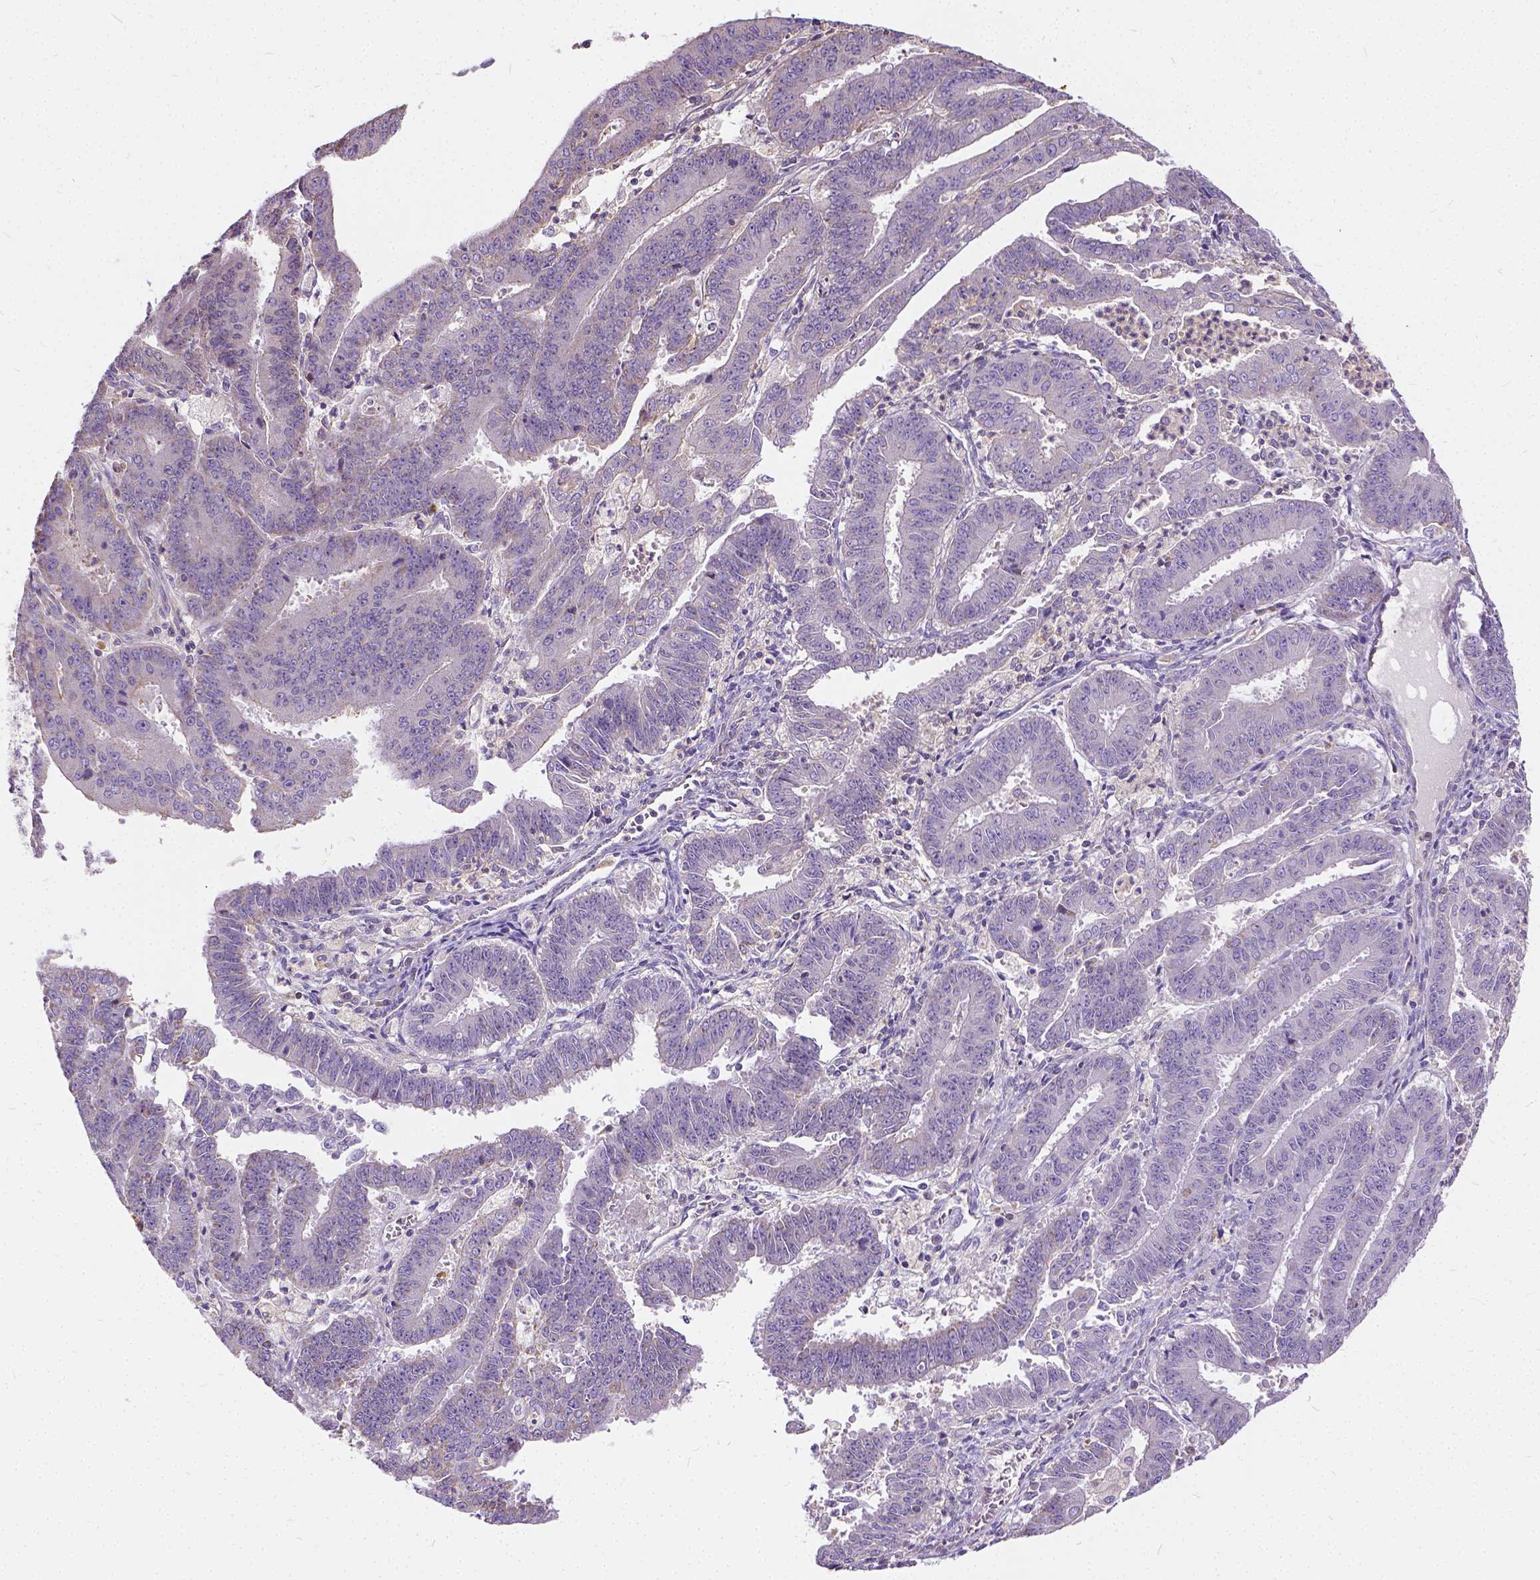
{"staining": {"intensity": "negative", "quantity": "none", "location": "none"}, "tissue": "endometrial cancer", "cell_type": "Tumor cells", "image_type": "cancer", "snomed": [{"axis": "morphology", "description": "Adenocarcinoma, NOS"}, {"axis": "topography", "description": "Endometrium"}], "caption": "DAB immunohistochemical staining of endometrial cancer (adenocarcinoma) displays no significant positivity in tumor cells.", "gene": "CADM4", "patient": {"sex": "female", "age": 73}}